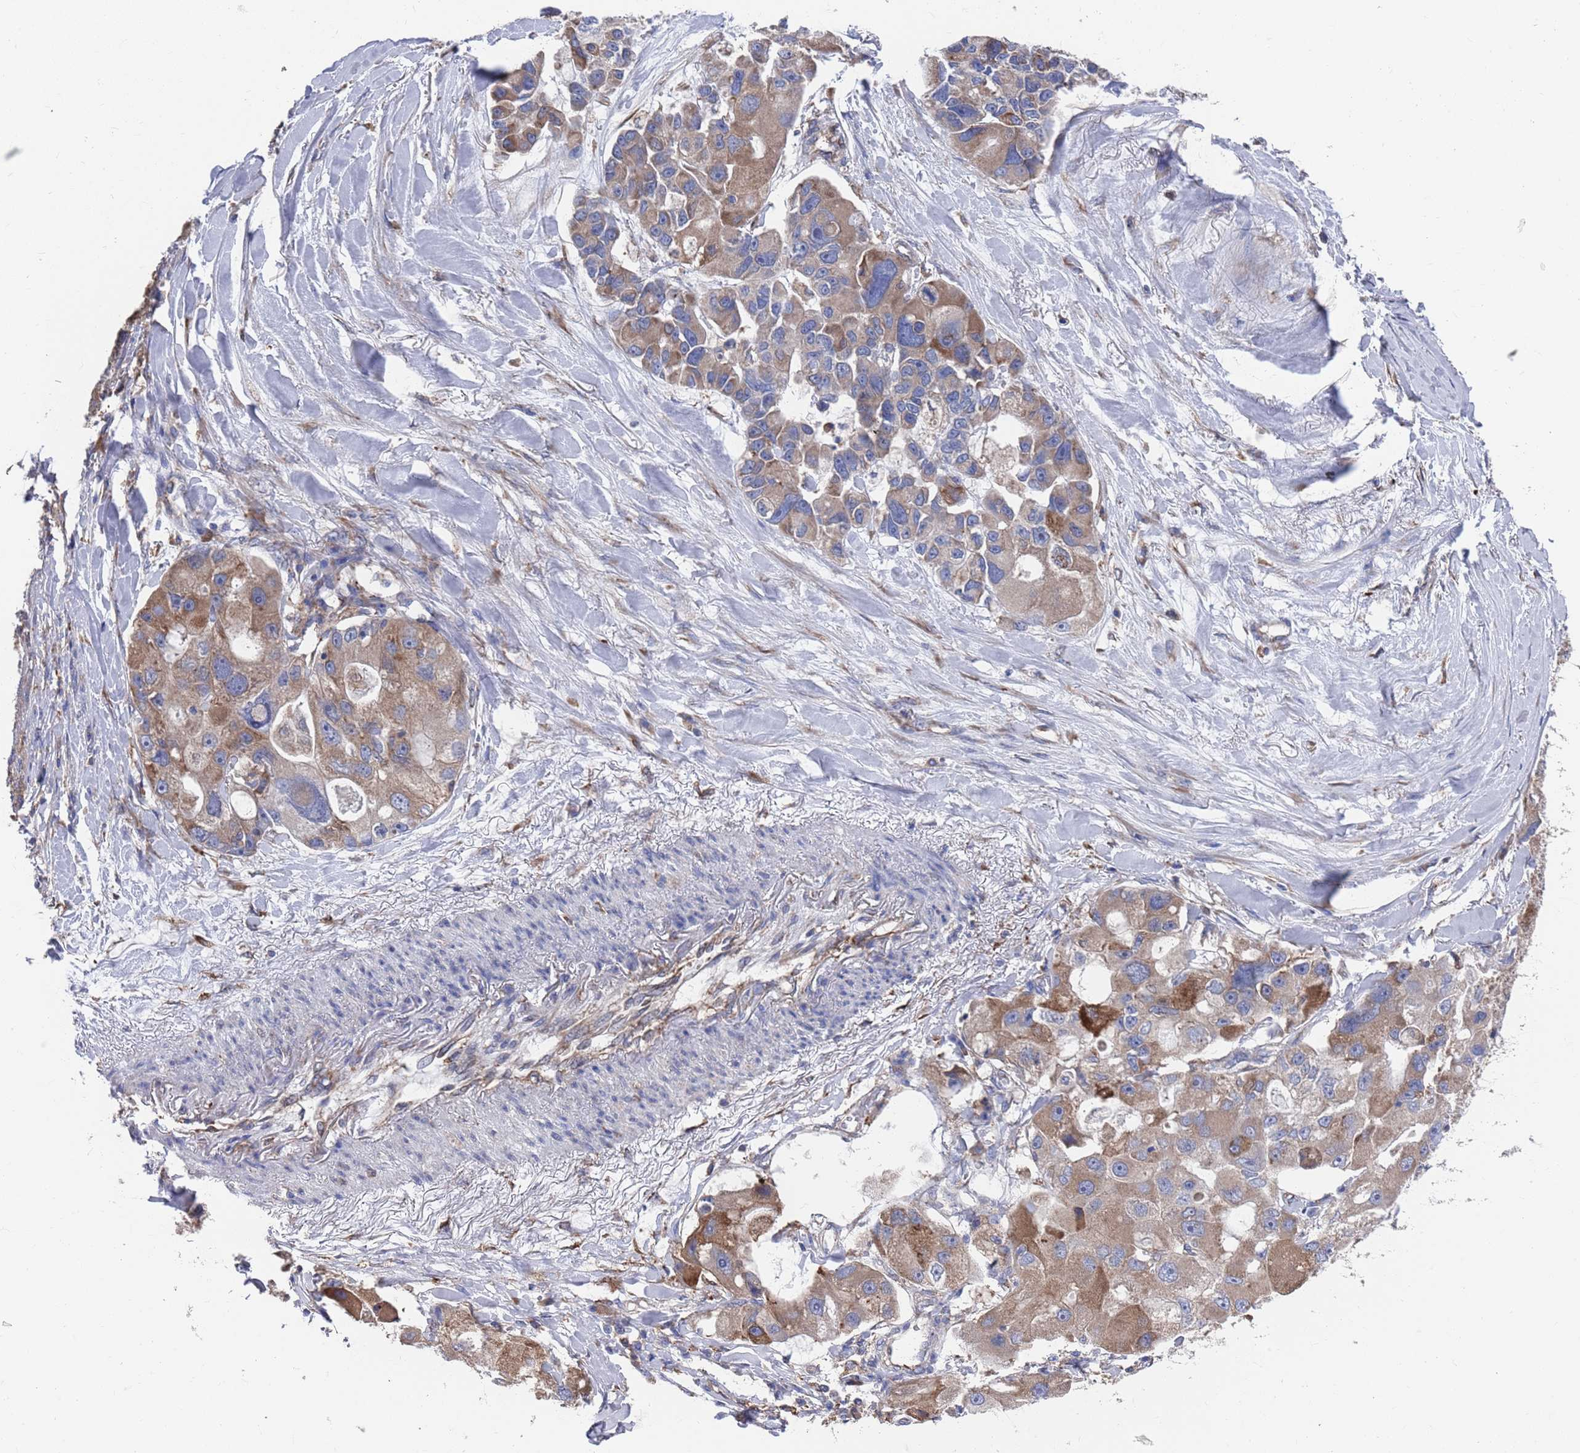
{"staining": {"intensity": "moderate", "quantity": "25%-75%", "location": "cytoplasmic/membranous"}, "tissue": "lung cancer", "cell_type": "Tumor cells", "image_type": "cancer", "snomed": [{"axis": "morphology", "description": "Adenocarcinoma, NOS"}, {"axis": "topography", "description": "Lung"}], "caption": "The histopathology image exhibits a brown stain indicating the presence of a protein in the cytoplasmic/membranous of tumor cells in adenocarcinoma (lung). (IHC, brightfield microscopy, high magnification).", "gene": "GID8", "patient": {"sex": "female", "age": 54}}